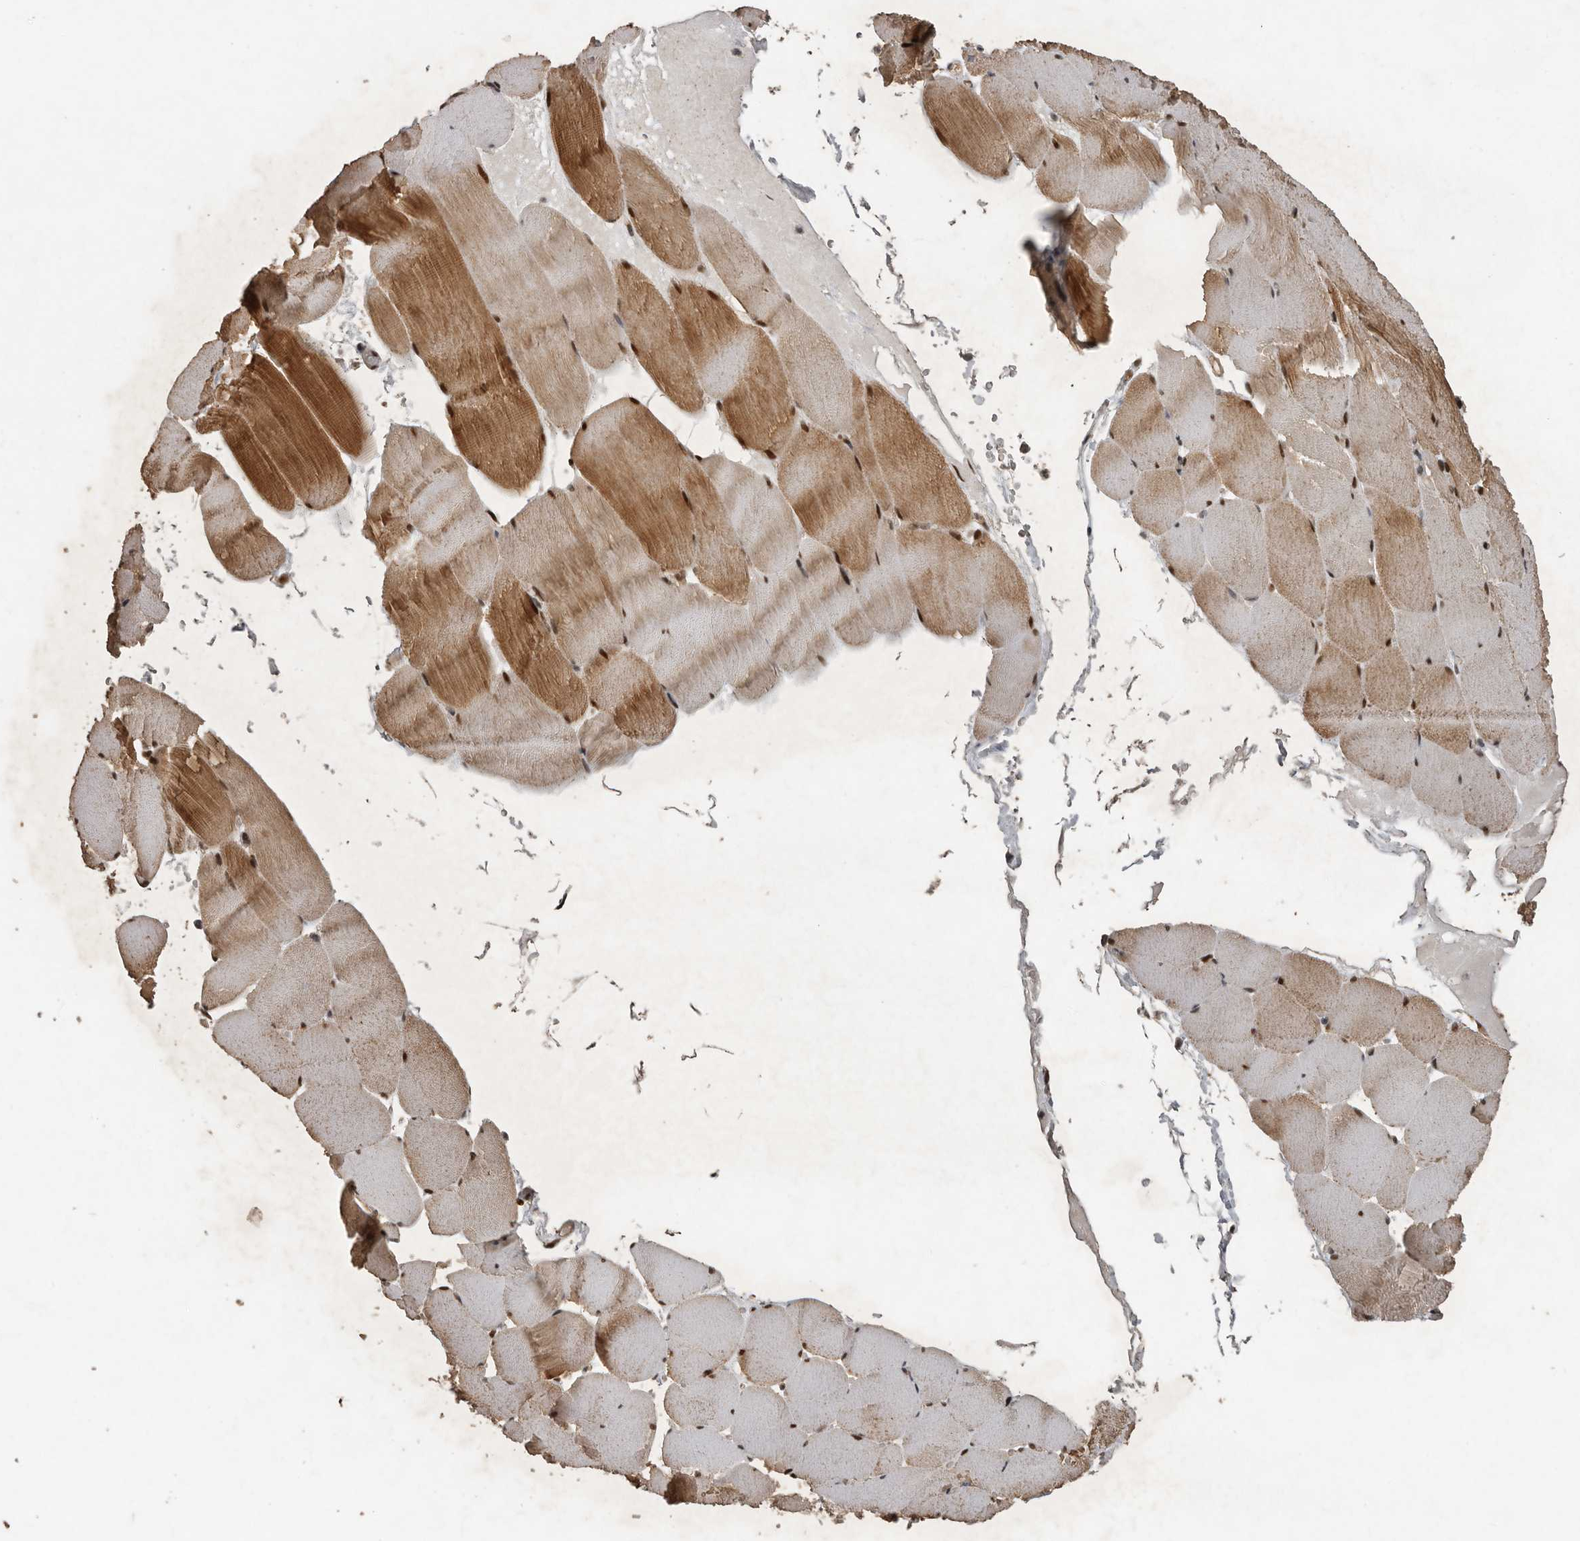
{"staining": {"intensity": "moderate", "quantity": ">75%", "location": "cytoplasmic/membranous,nuclear"}, "tissue": "skeletal muscle", "cell_type": "Myocytes", "image_type": "normal", "snomed": [{"axis": "morphology", "description": "Normal tissue, NOS"}, {"axis": "topography", "description": "Skeletal muscle"}], "caption": "This is an image of IHC staining of unremarkable skeletal muscle, which shows moderate positivity in the cytoplasmic/membranous,nuclear of myocytes.", "gene": "CDC27", "patient": {"sex": "male", "age": 62}}